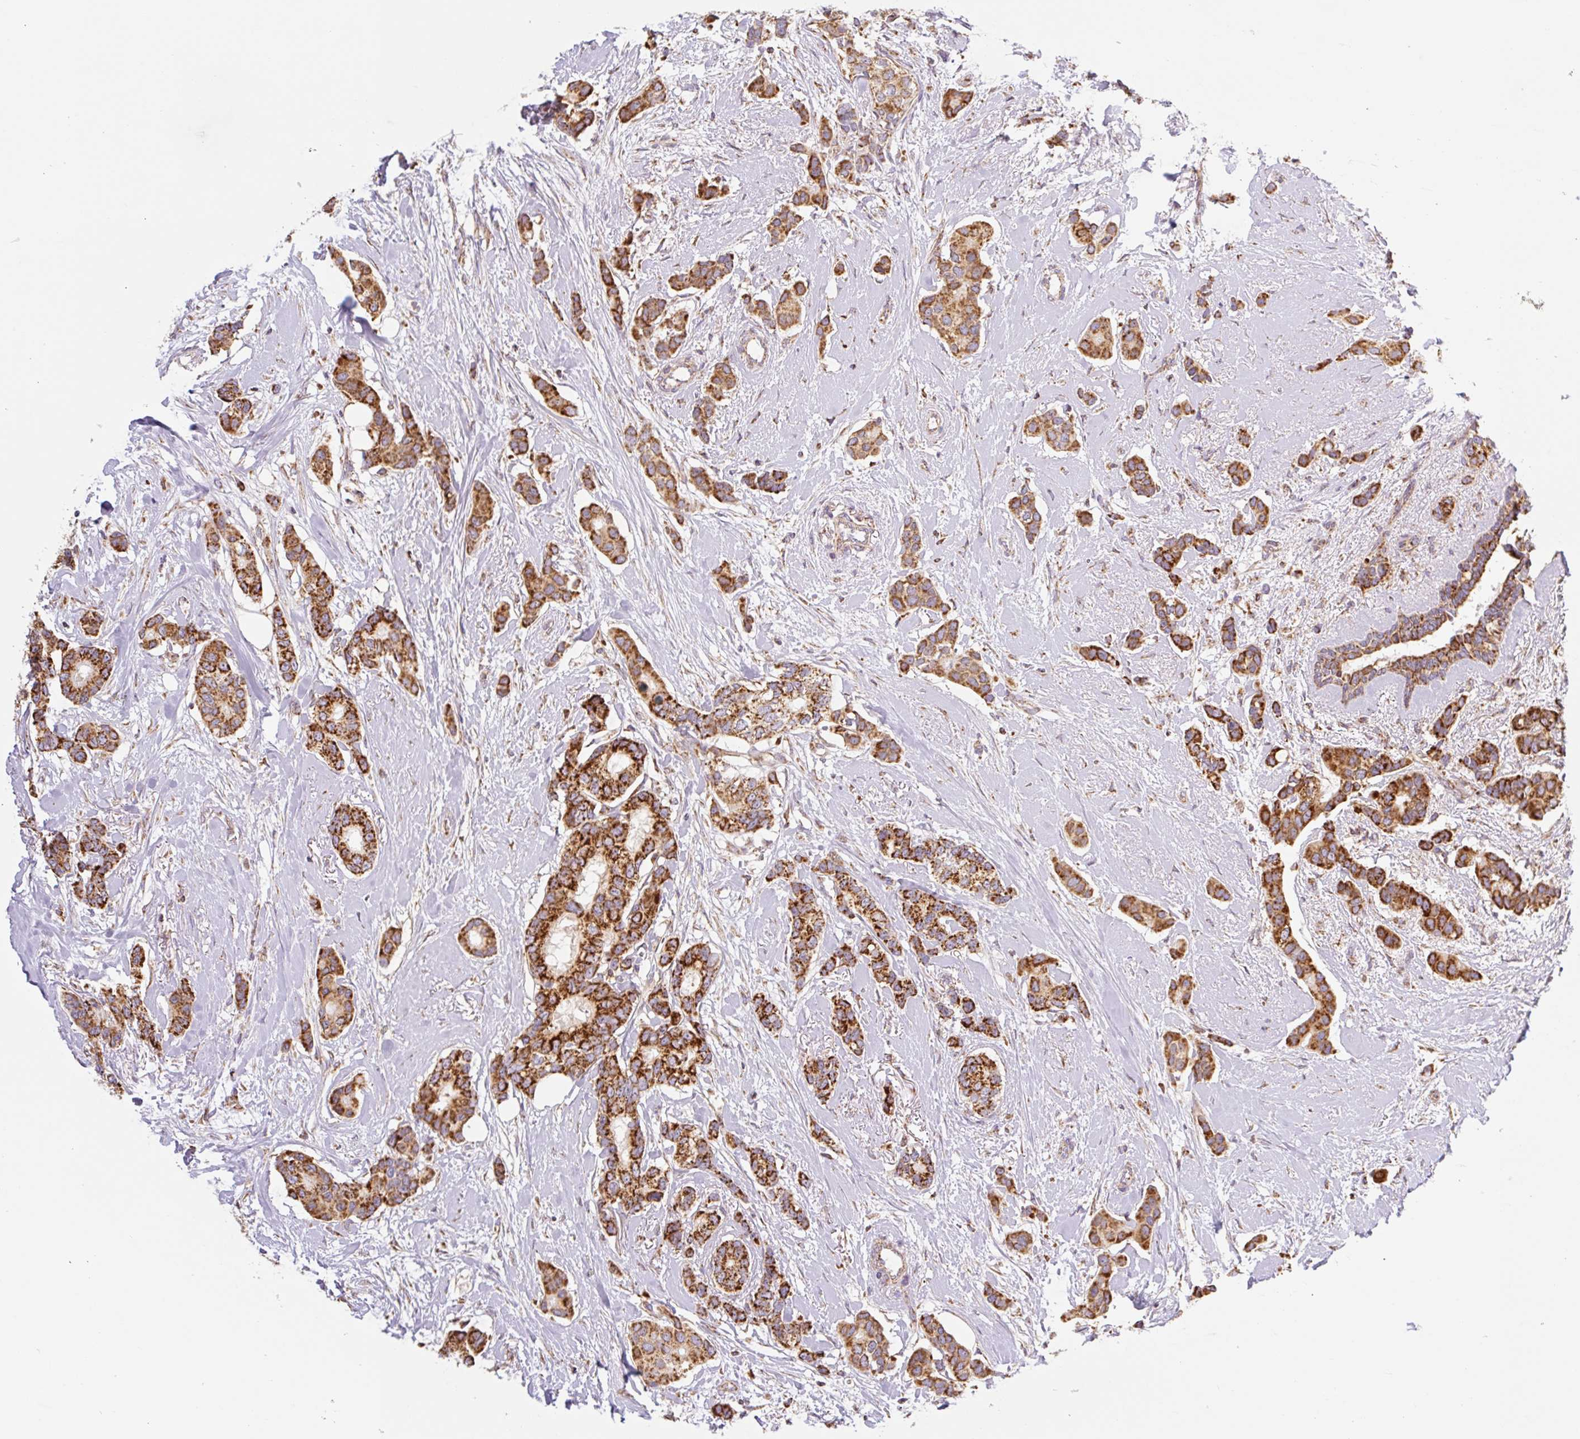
{"staining": {"intensity": "strong", "quantity": ">75%", "location": "cytoplasmic/membranous"}, "tissue": "breast cancer", "cell_type": "Tumor cells", "image_type": "cancer", "snomed": [{"axis": "morphology", "description": "Duct carcinoma"}, {"axis": "topography", "description": "Breast"}], "caption": "The photomicrograph reveals a brown stain indicating the presence of a protein in the cytoplasmic/membranous of tumor cells in breast cancer (infiltrating ductal carcinoma).", "gene": "GOSR2", "patient": {"sex": "female", "age": 73}}